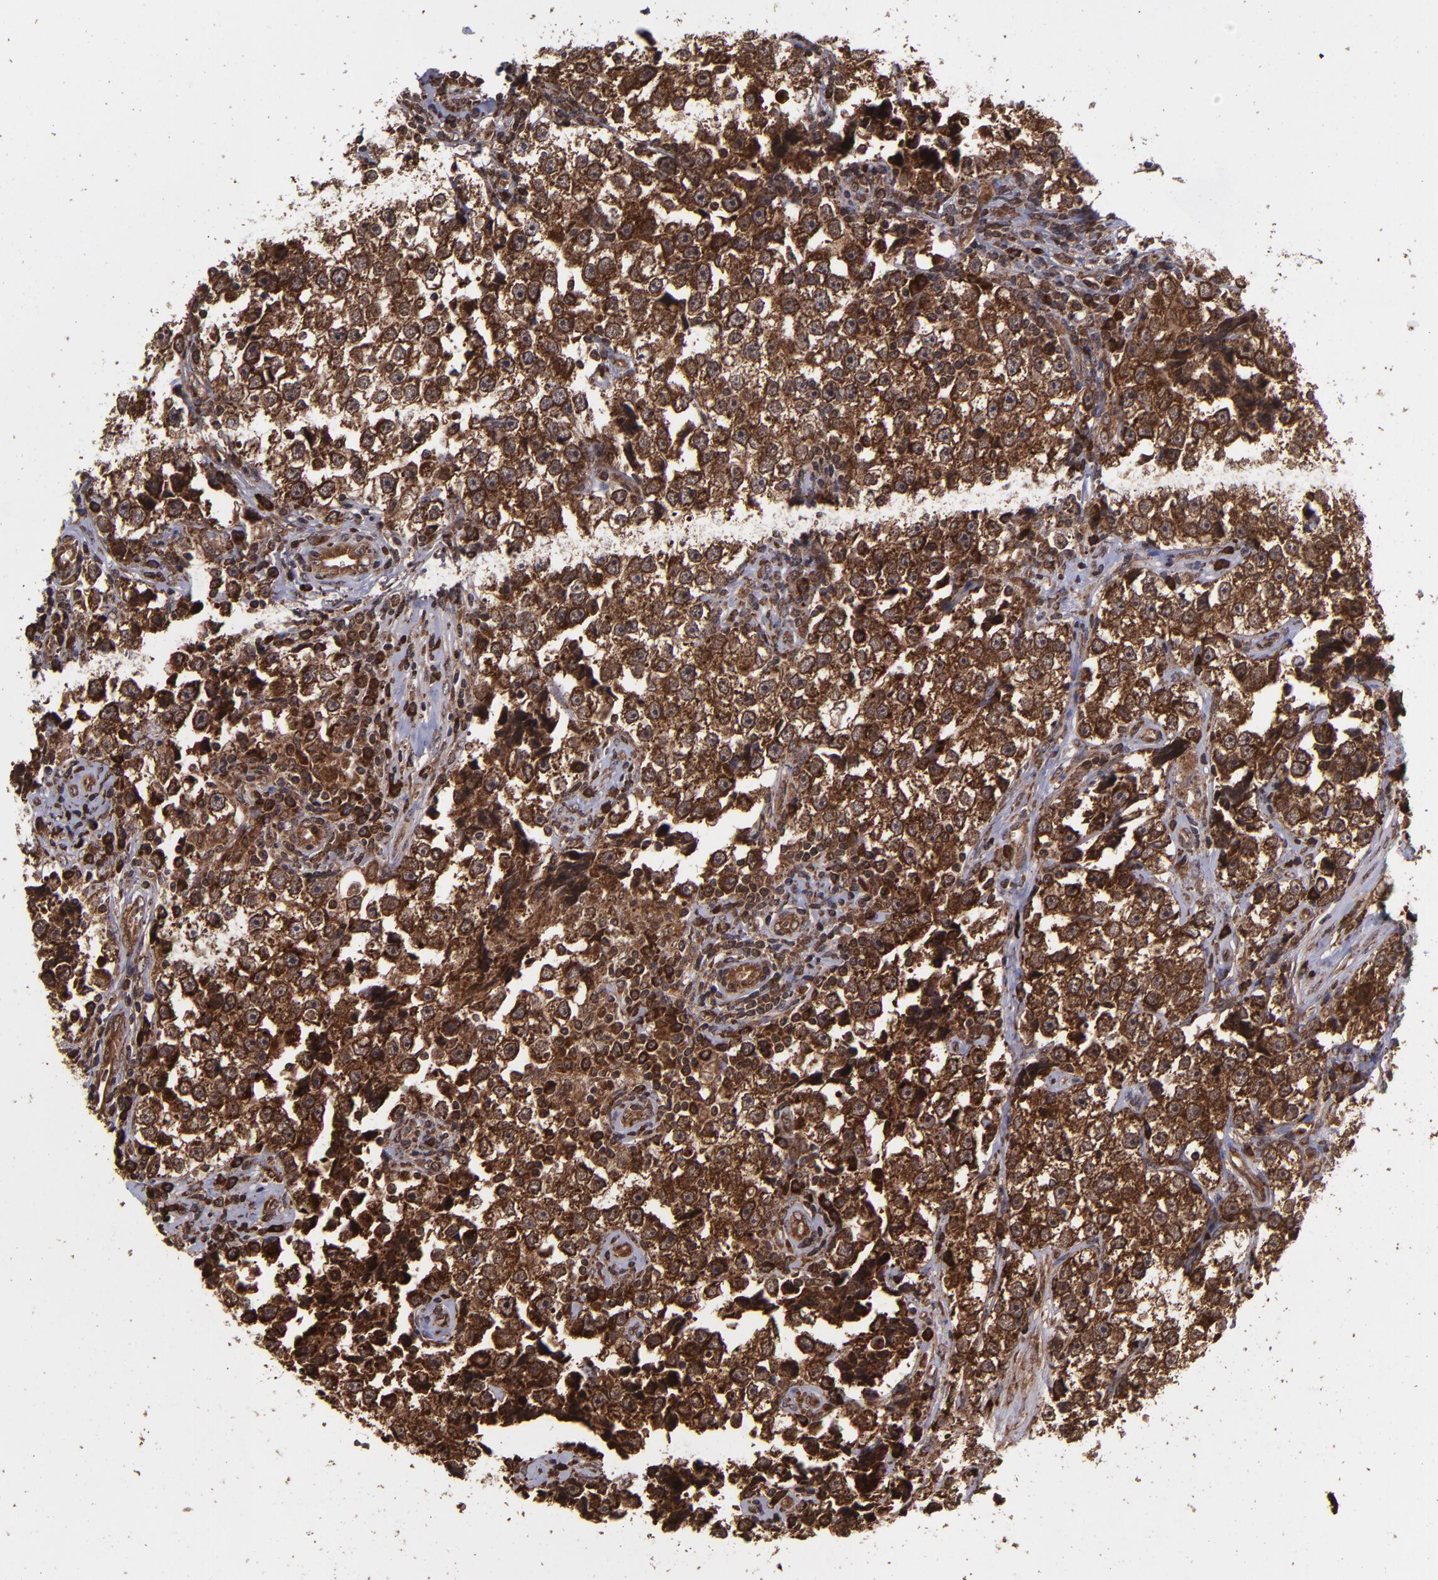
{"staining": {"intensity": "strong", "quantity": ">75%", "location": "cytoplasmic/membranous,nuclear"}, "tissue": "testis cancer", "cell_type": "Tumor cells", "image_type": "cancer", "snomed": [{"axis": "morphology", "description": "Seminoma, NOS"}, {"axis": "topography", "description": "Testis"}], "caption": "Tumor cells demonstrate high levels of strong cytoplasmic/membranous and nuclear staining in about >75% of cells in seminoma (testis).", "gene": "EIF4ENIF1", "patient": {"sex": "male", "age": 32}}